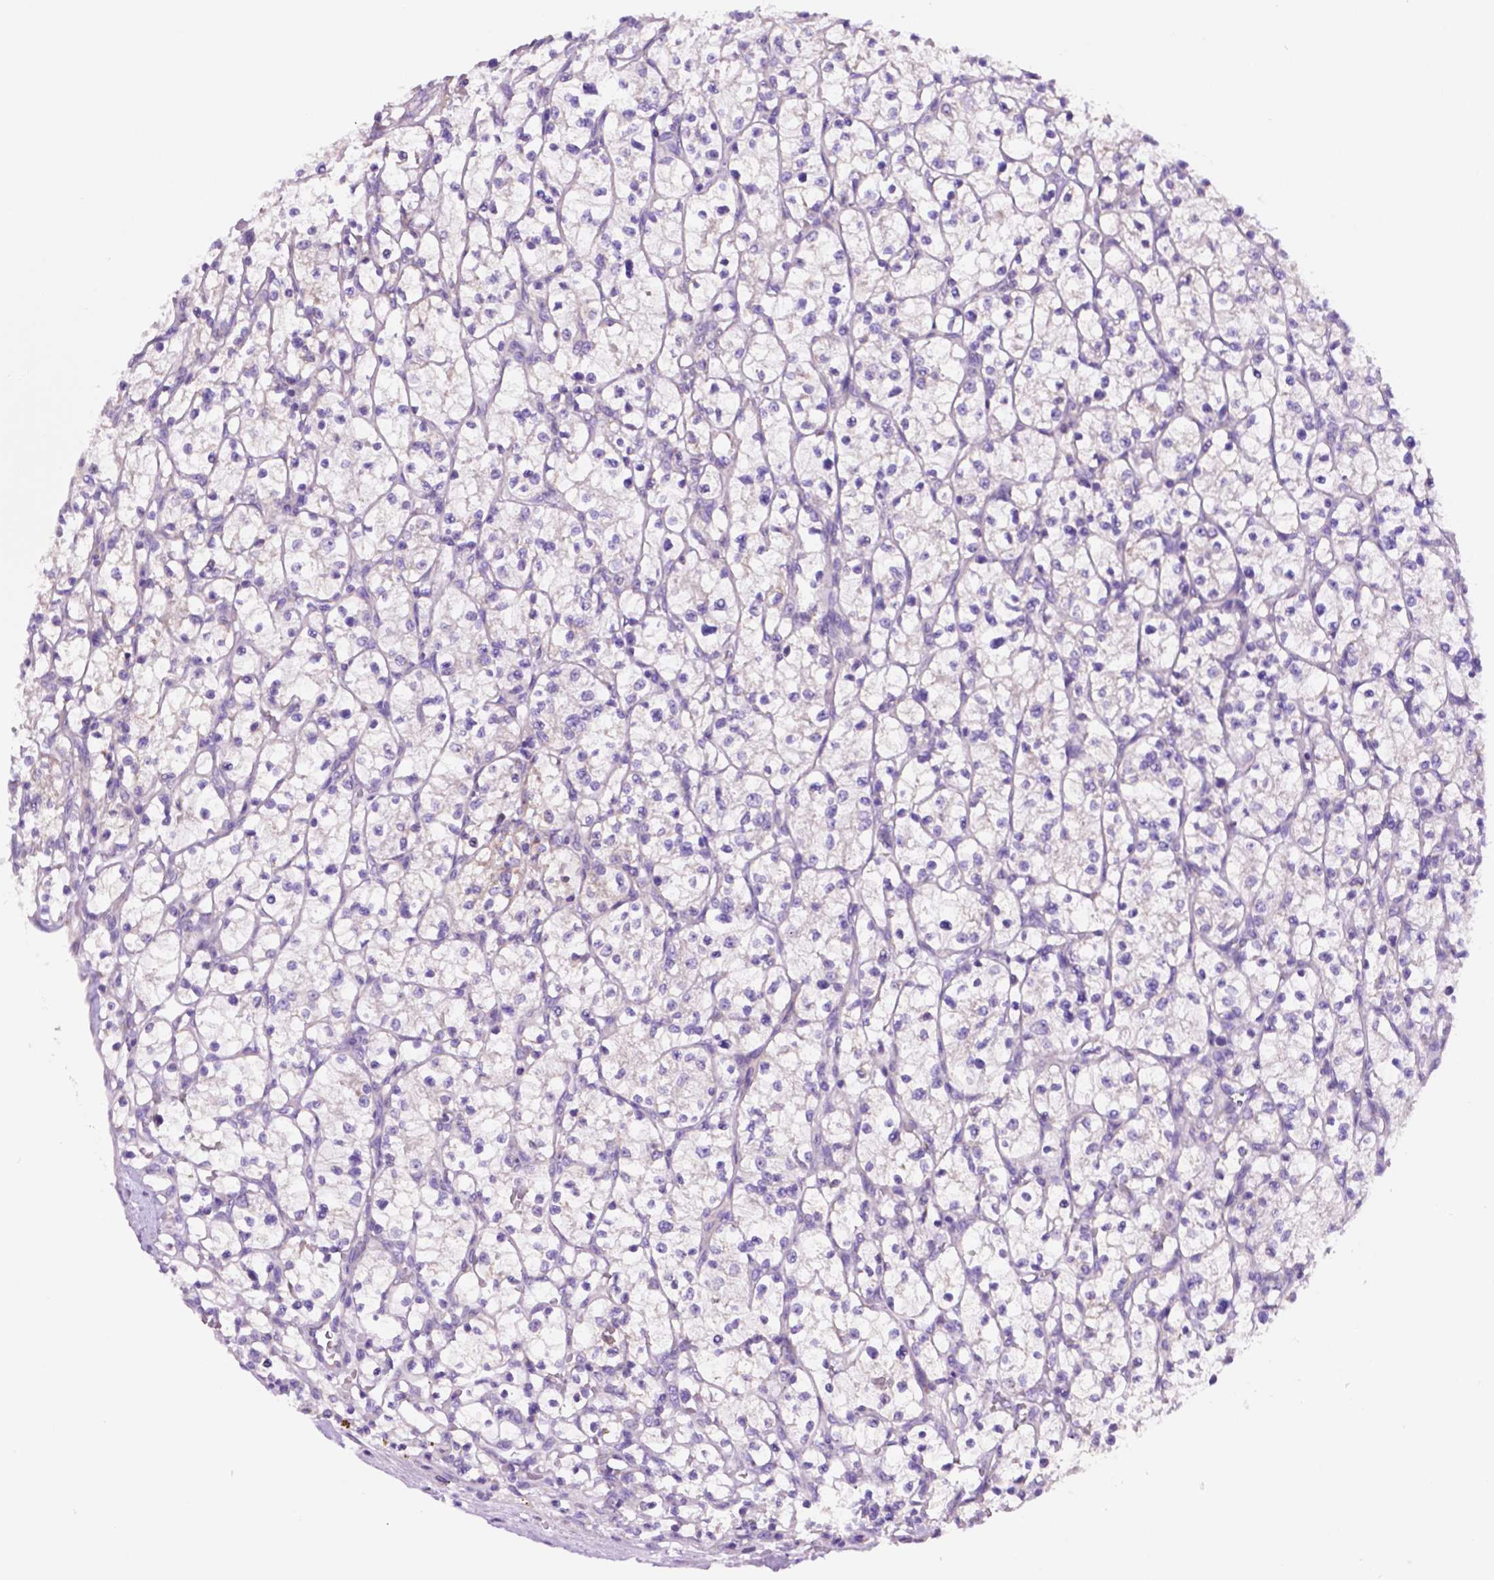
{"staining": {"intensity": "negative", "quantity": "none", "location": "none"}, "tissue": "renal cancer", "cell_type": "Tumor cells", "image_type": "cancer", "snomed": [{"axis": "morphology", "description": "Adenocarcinoma, NOS"}, {"axis": "topography", "description": "Kidney"}], "caption": "The image shows no significant expression in tumor cells of renal cancer (adenocarcinoma).", "gene": "CEACAM7", "patient": {"sex": "female", "age": 64}}